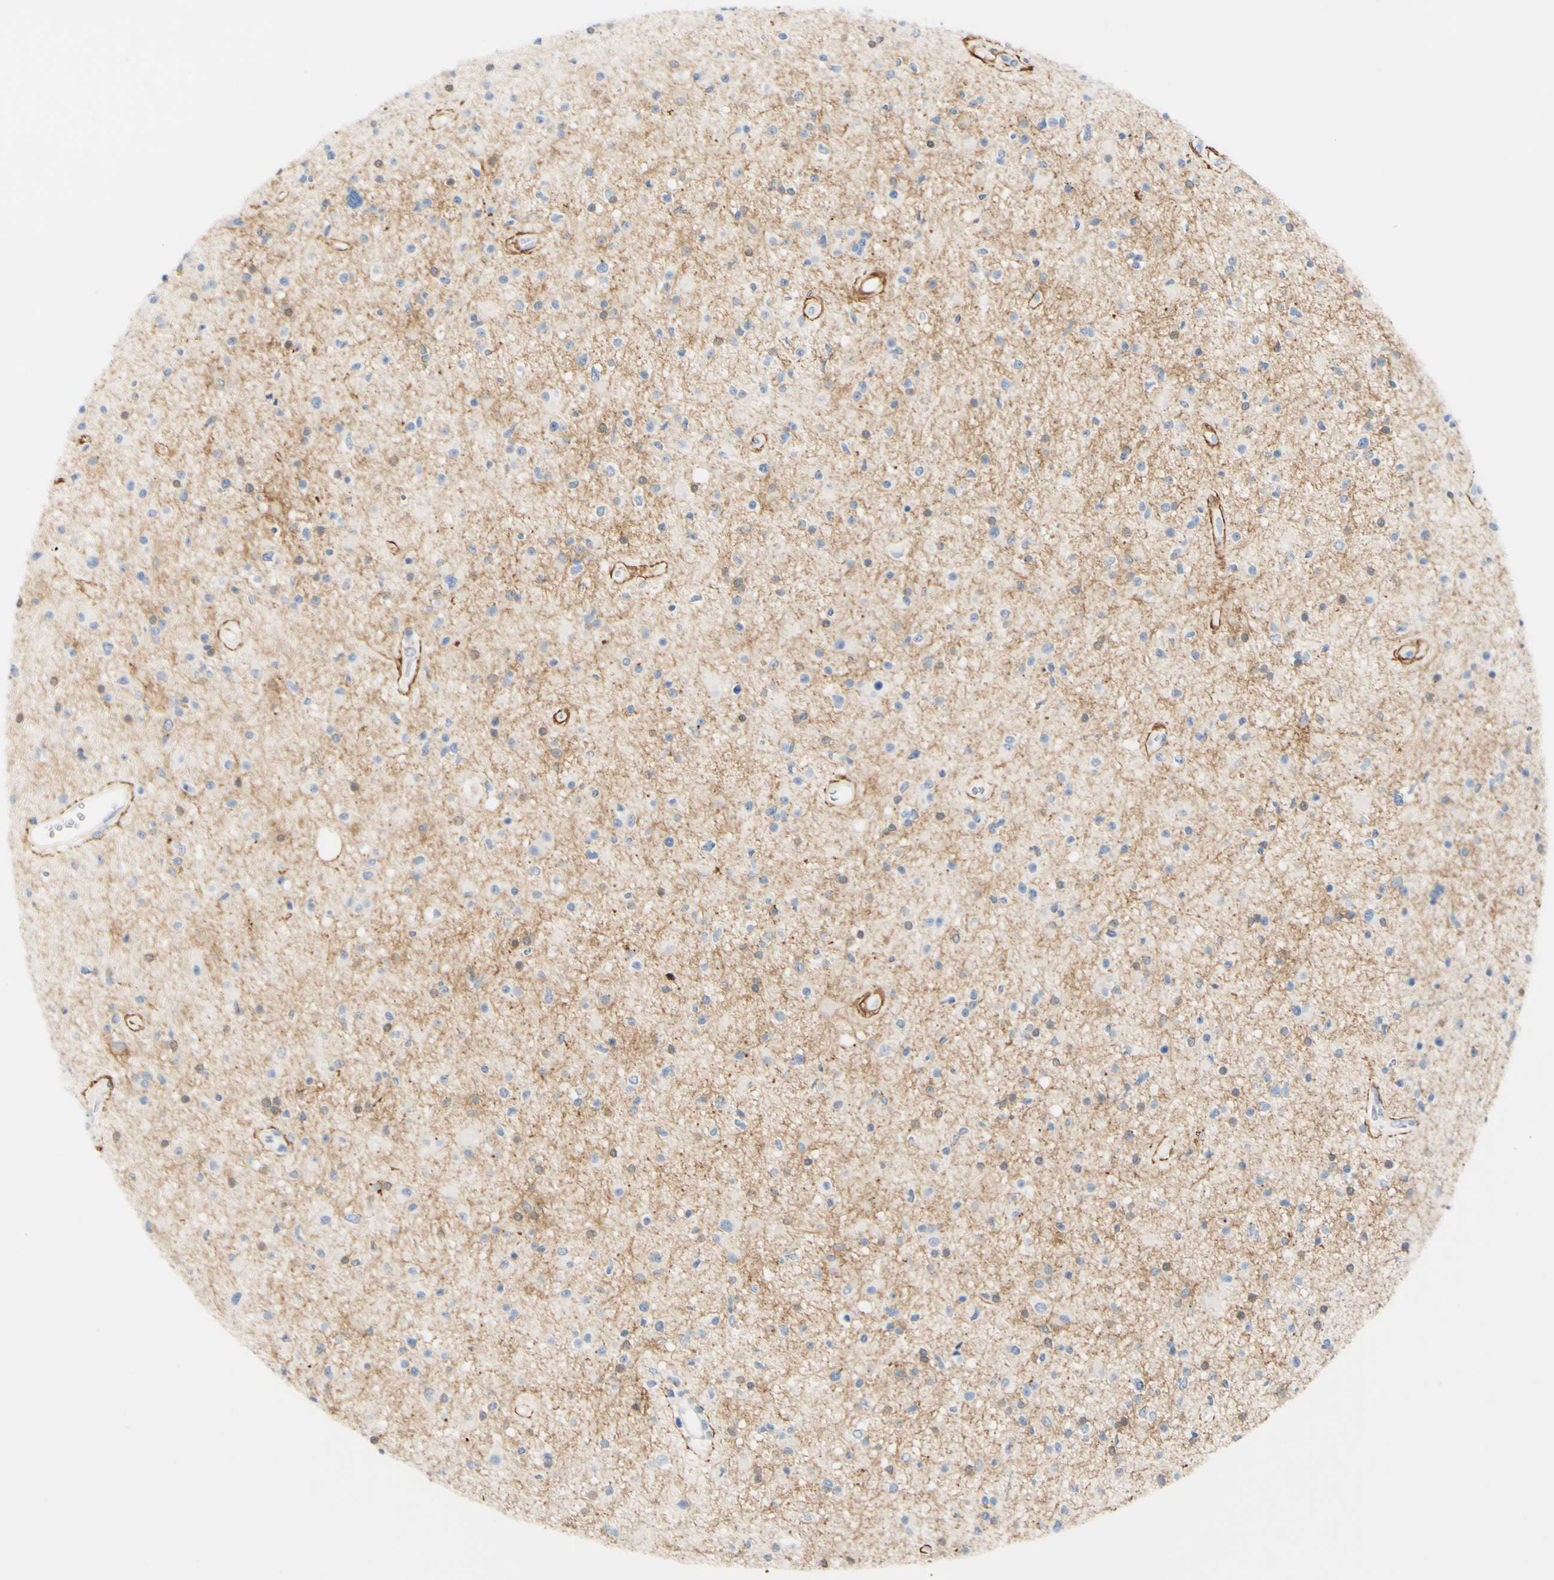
{"staining": {"intensity": "negative", "quantity": "none", "location": "none"}, "tissue": "glioma", "cell_type": "Tumor cells", "image_type": "cancer", "snomed": [{"axis": "morphology", "description": "Glioma, malignant, High grade"}, {"axis": "topography", "description": "Brain"}], "caption": "This is an immunohistochemistry image of glioma. There is no staining in tumor cells.", "gene": "FGF4", "patient": {"sex": "male", "age": 33}}